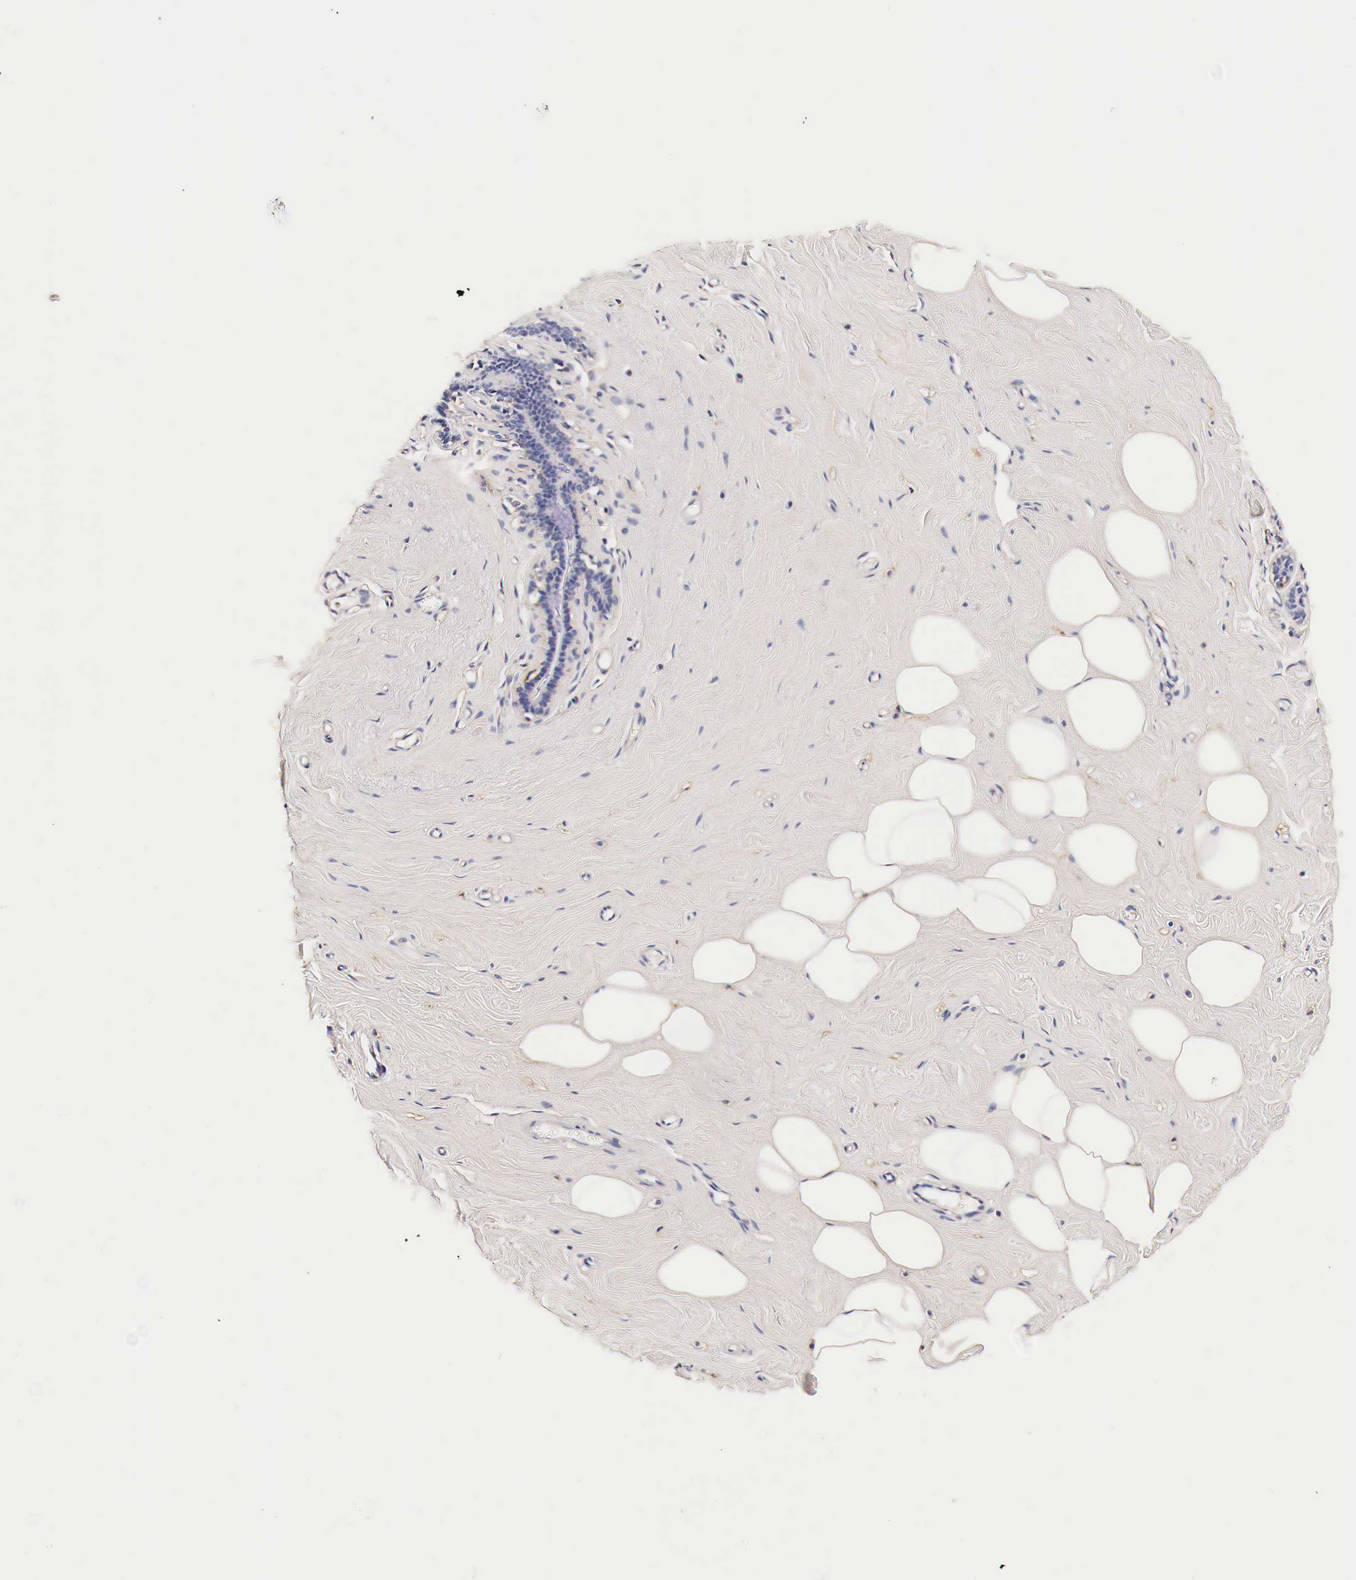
{"staining": {"intensity": "negative", "quantity": "none", "location": "none"}, "tissue": "breast", "cell_type": "Adipocytes", "image_type": "normal", "snomed": [{"axis": "morphology", "description": "Normal tissue, NOS"}, {"axis": "topography", "description": "Breast"}], "caption": "DAB immunohistochemical staining of benign human breast exhibits no significant expression in adipocytes.", "gene": "RP2", "patient": {"sex": "female", "age": 45}}